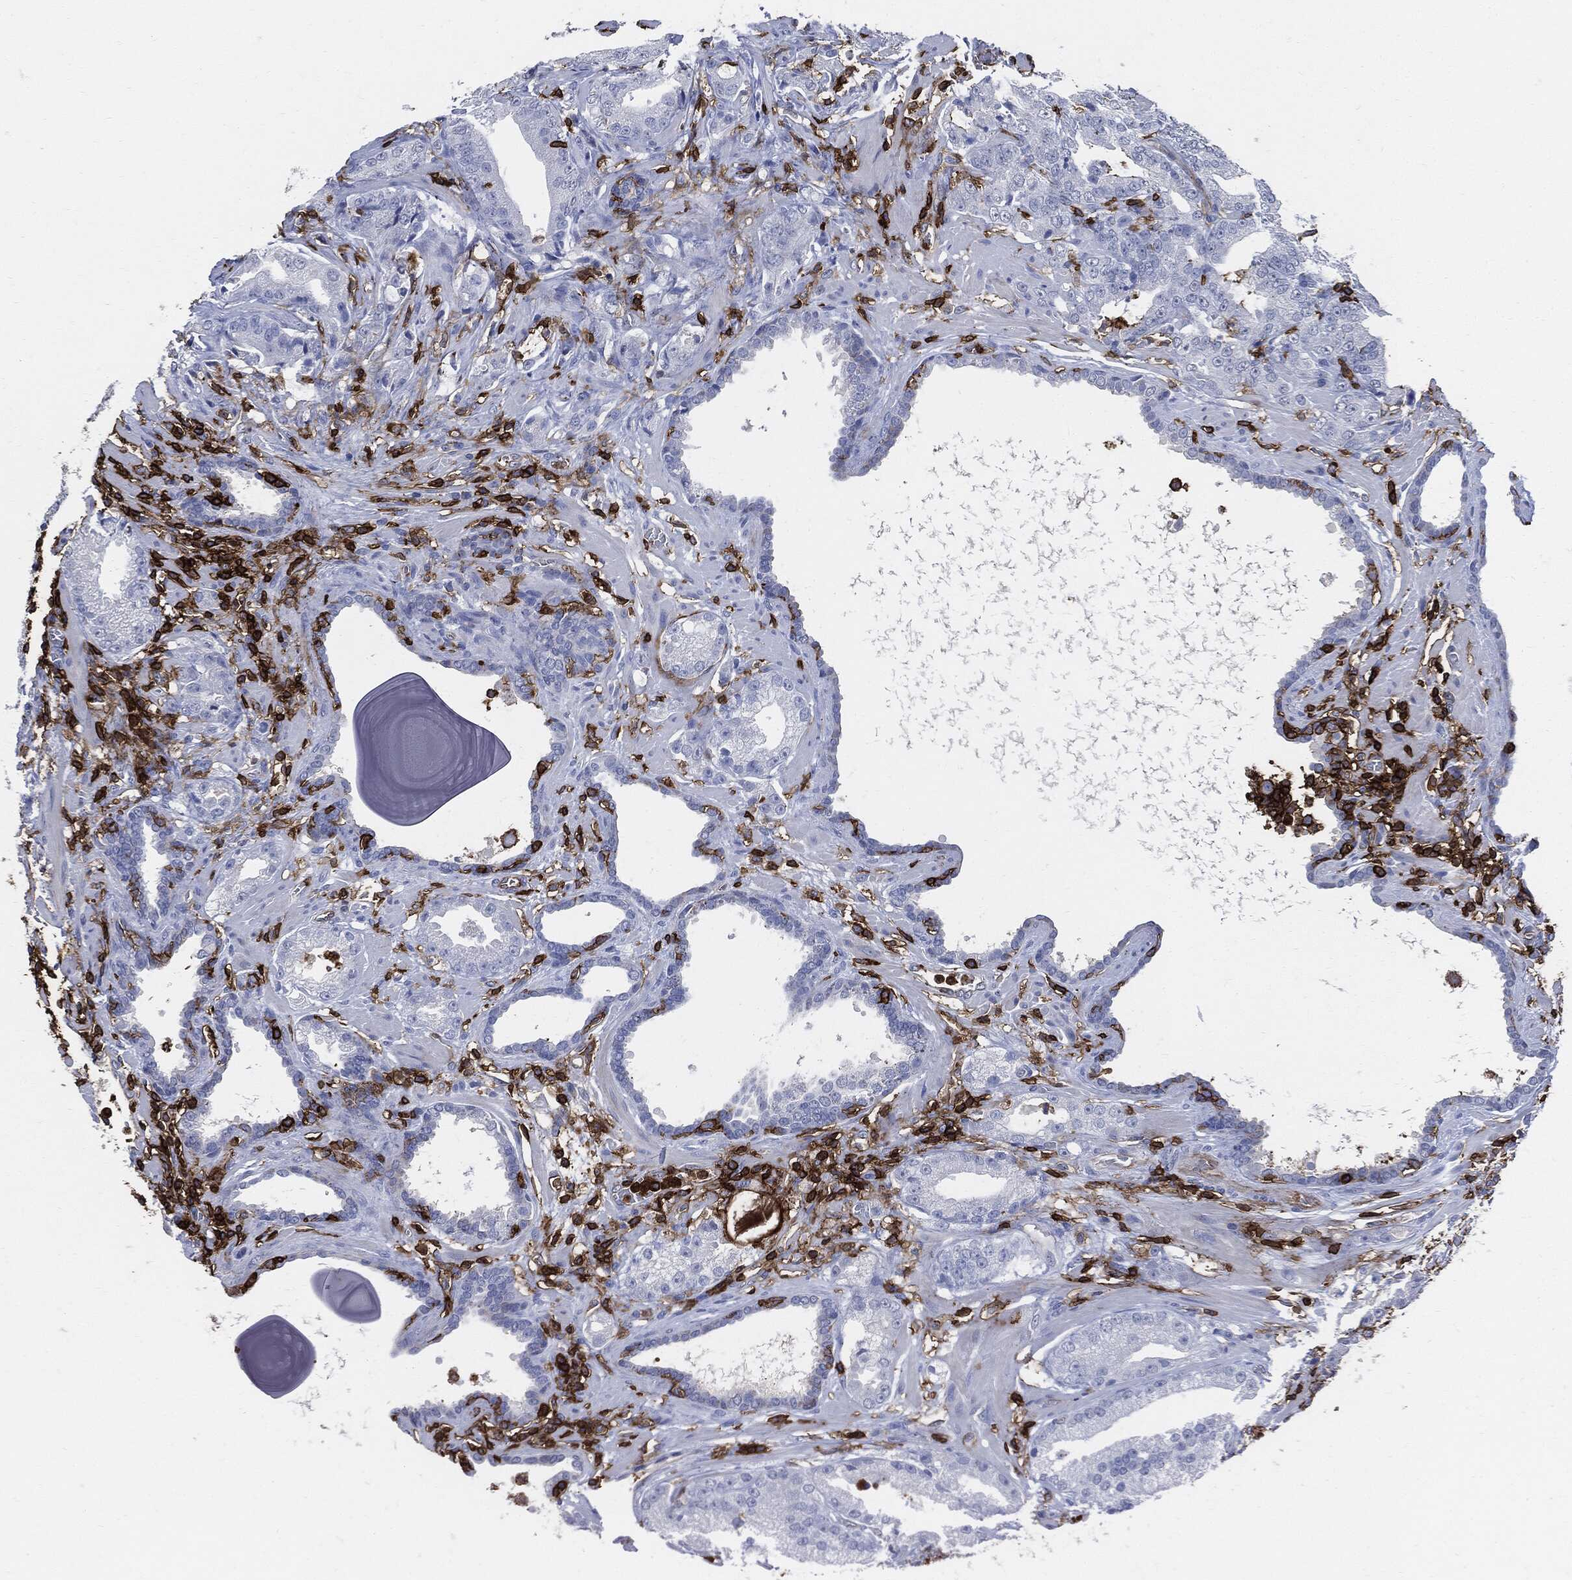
{"staining": {"intensity": "negative", "quantity": "none", "location": "none"}, "tissue": "prostate cancer", "cell_type": "Tumor cells", "image_type": "cancer", "snomed": [{"axis": "morphology", "description": "Adenocarcinoma, Low grade"}, {"axis": "topography", "description": "Prostate"}], "caption": "Immunohistochemistry (IHC) image of neoplastic tissue: human prostate cancer (adenocarcinoma (low-grade)) stained with DAB shows no significant protein expression in tumor cells.", "gene": "PTPRC", "patient": {"sex": "male", "age": 62}}